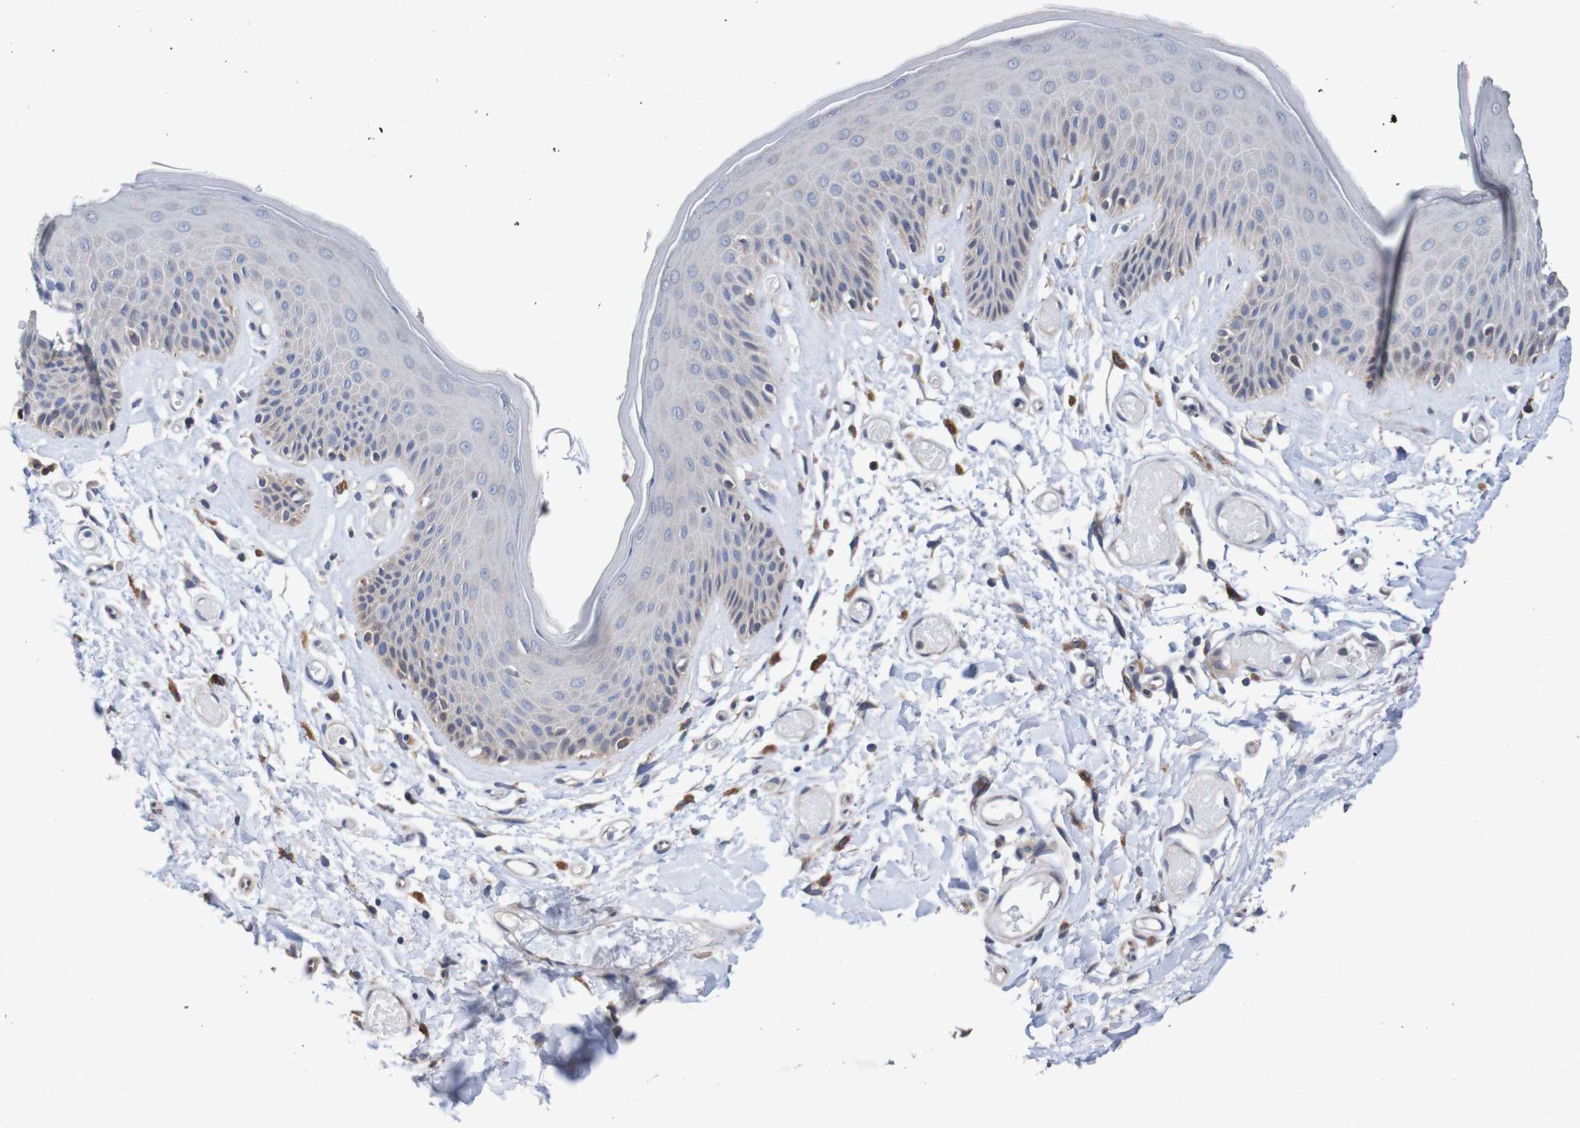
{"staining": {"intensity": "weak", "quantity": "<25%", "location": "cytoplasmic/membranous"}, "tissue": "skin", "cell_type": "Epidermal cells", "image_type": "normal", "snomed": [{"axis": "morphology", "description": "Normal tissue, NOS"}, {"axis": "topography", "description": "Vulva"}], "caption": "The photomicrograph demonstrates no staining of epidermal cells in unremarkable skin. Nuclei are stained in blue.", "gene": "FIBP", "patient": {"sex": "female", "age": 73}}